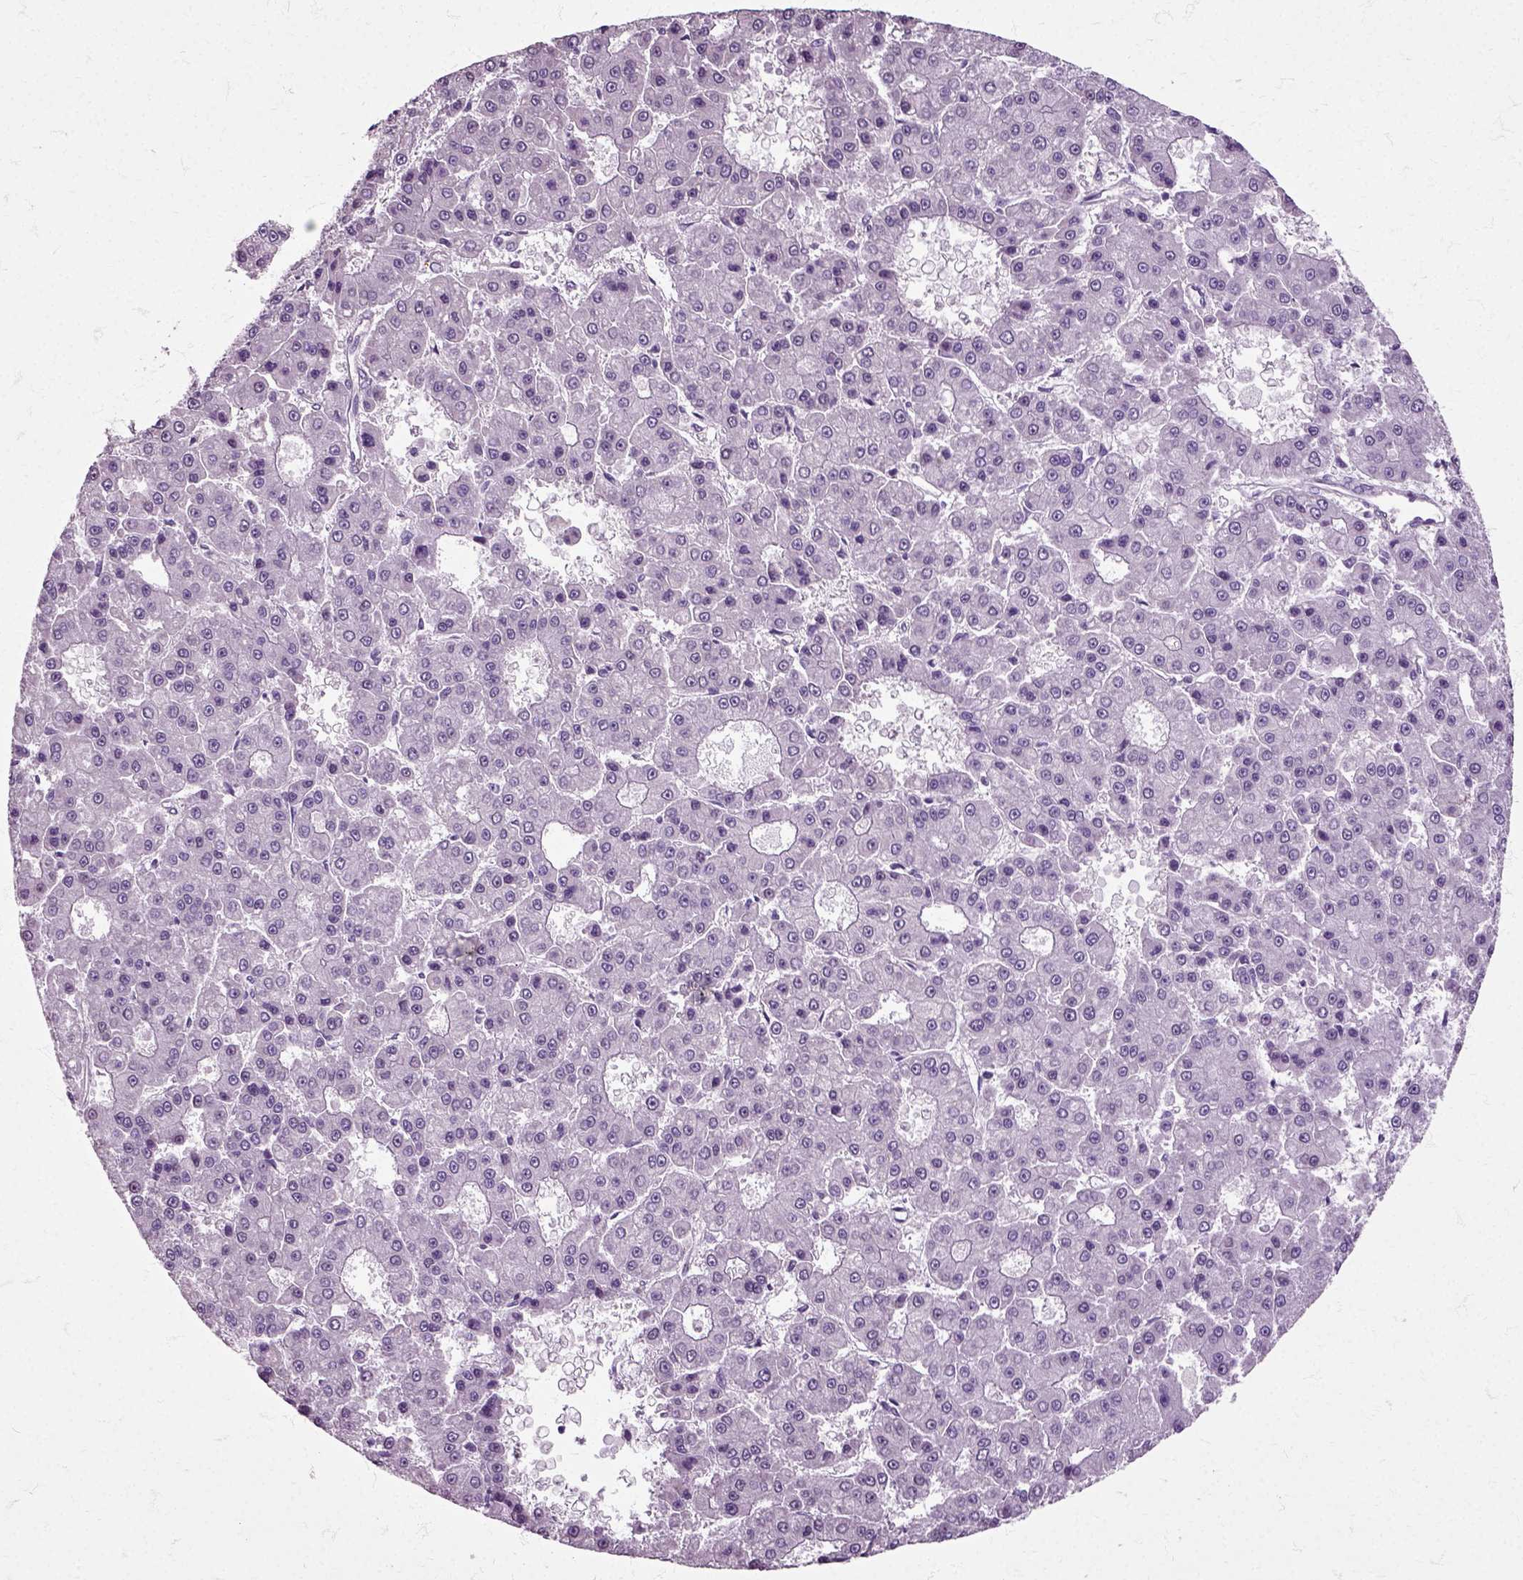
{"staining": {"intensity": "negative", "quantity": "none", "location": "none"}, "tissue": "liver cancer", "cell_type": "Tumor cells", "image_type": "cancer", "snomed": [{"axis": "morphology", "description": "Carcinoma, Hepatocellular, NOS"}, {"axis": "topography", "description": "Liver"}], "caption": "High magnification brightfield microscopy of liver hepatocellular carcinoma stained with DAB (brown) and counterstained with hematoxylin (blue): tumor cells show no significant expression. (IHC, brightfield microscopy, high magnification).", "gene": "HSPA2", "patient": {"sex": "male", "age": 70}}